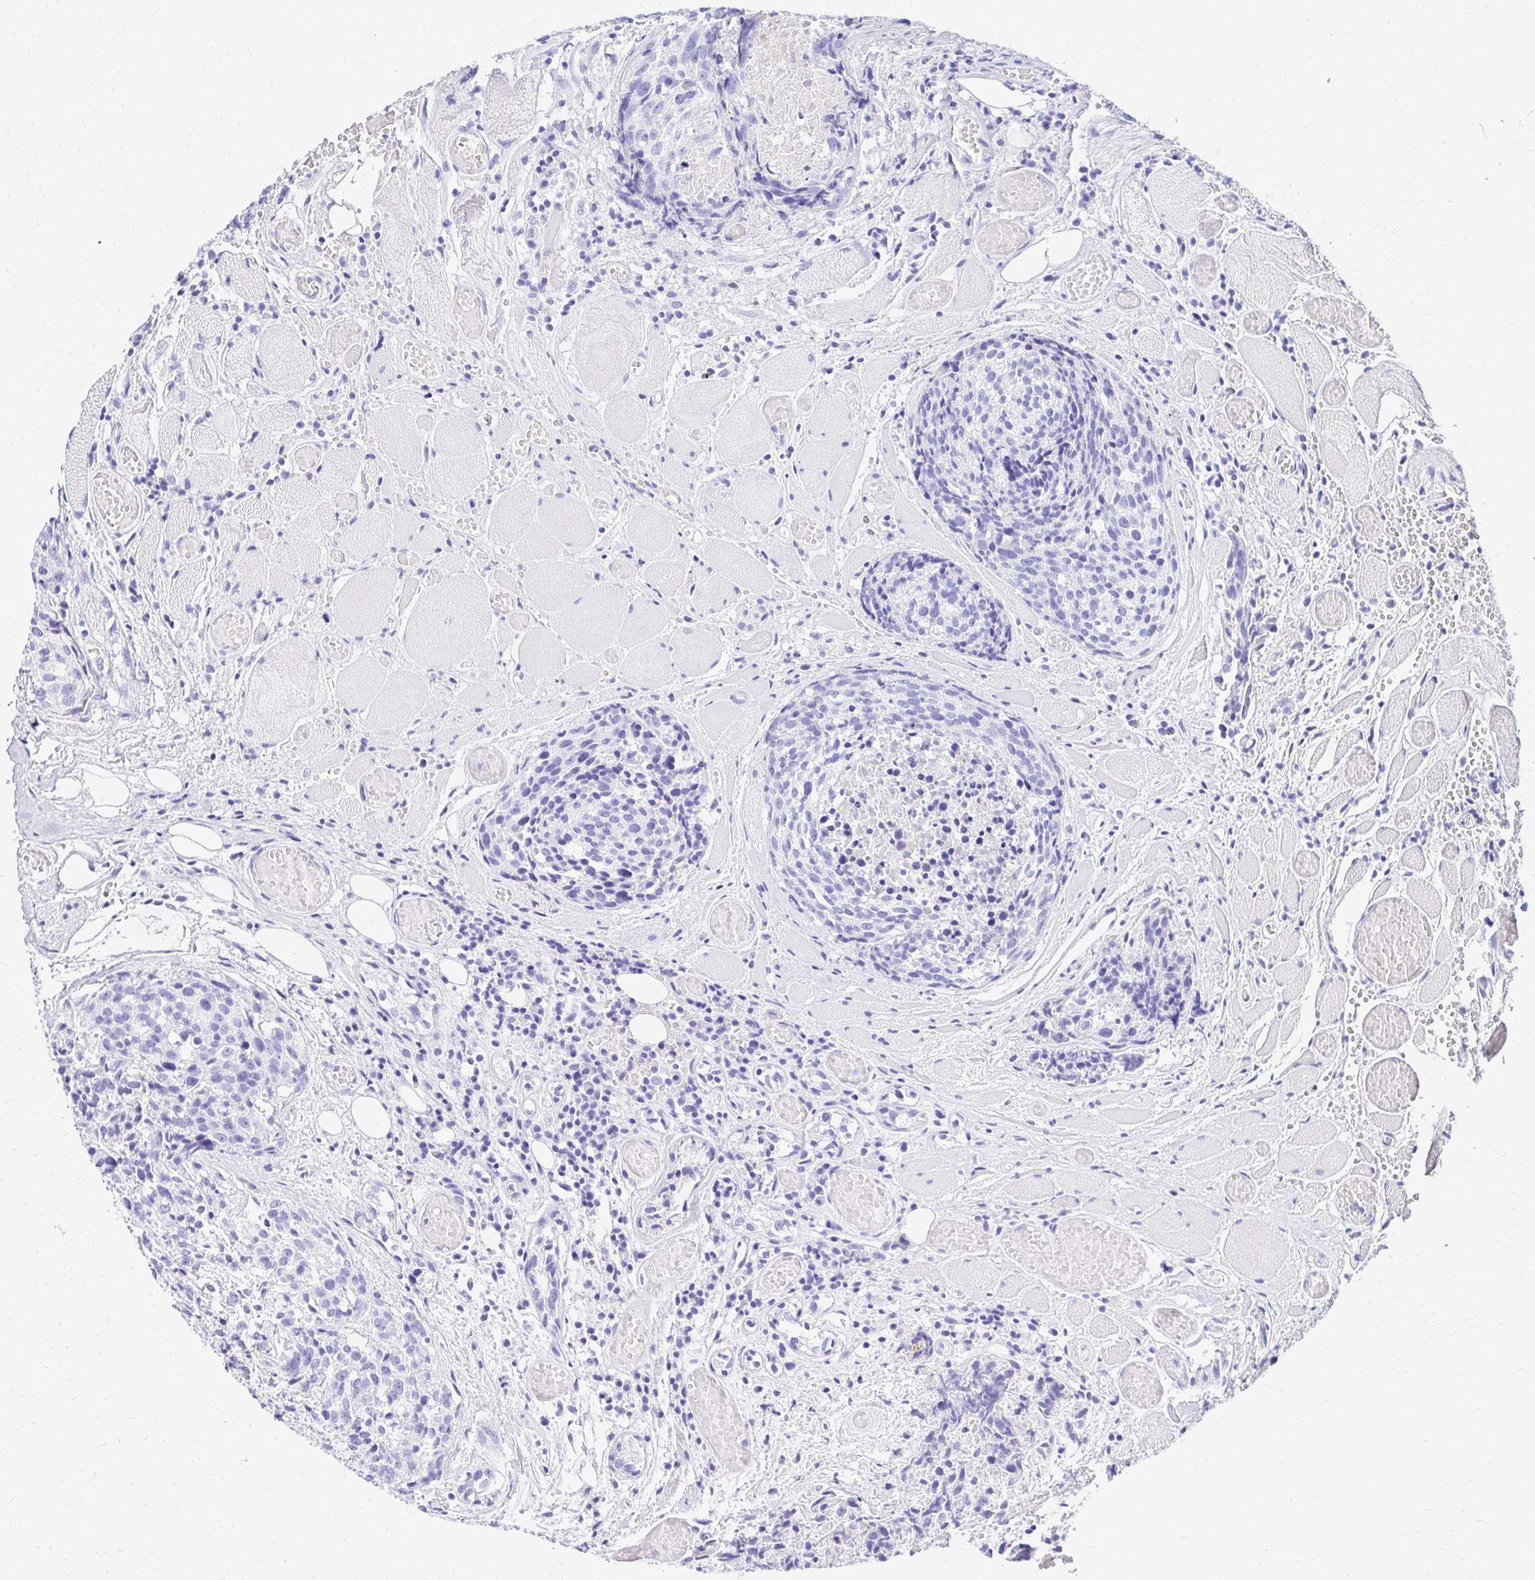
{"staining": {"intensity": "negative", "quantity": "none", "location": "none"}, "tissue": "head and neck cancer", "cell_type": "Tumor cells", "image_type": "cancer", "snomed": [{"axis": "morphology", "description": "Squamous cell carcinoma, NOS"}, {"axis": "topography", "description": "Oral tissue"}, {"axis": "topography", "description": "Head-Neck"}], "caption": "Immunohistochemical staining of head and neck cancer (squamous cell carcinoma) reveals no significant positivity in tumor cells.", "gene": "S100G", "patient": {"sex": "male", "age": 64}}